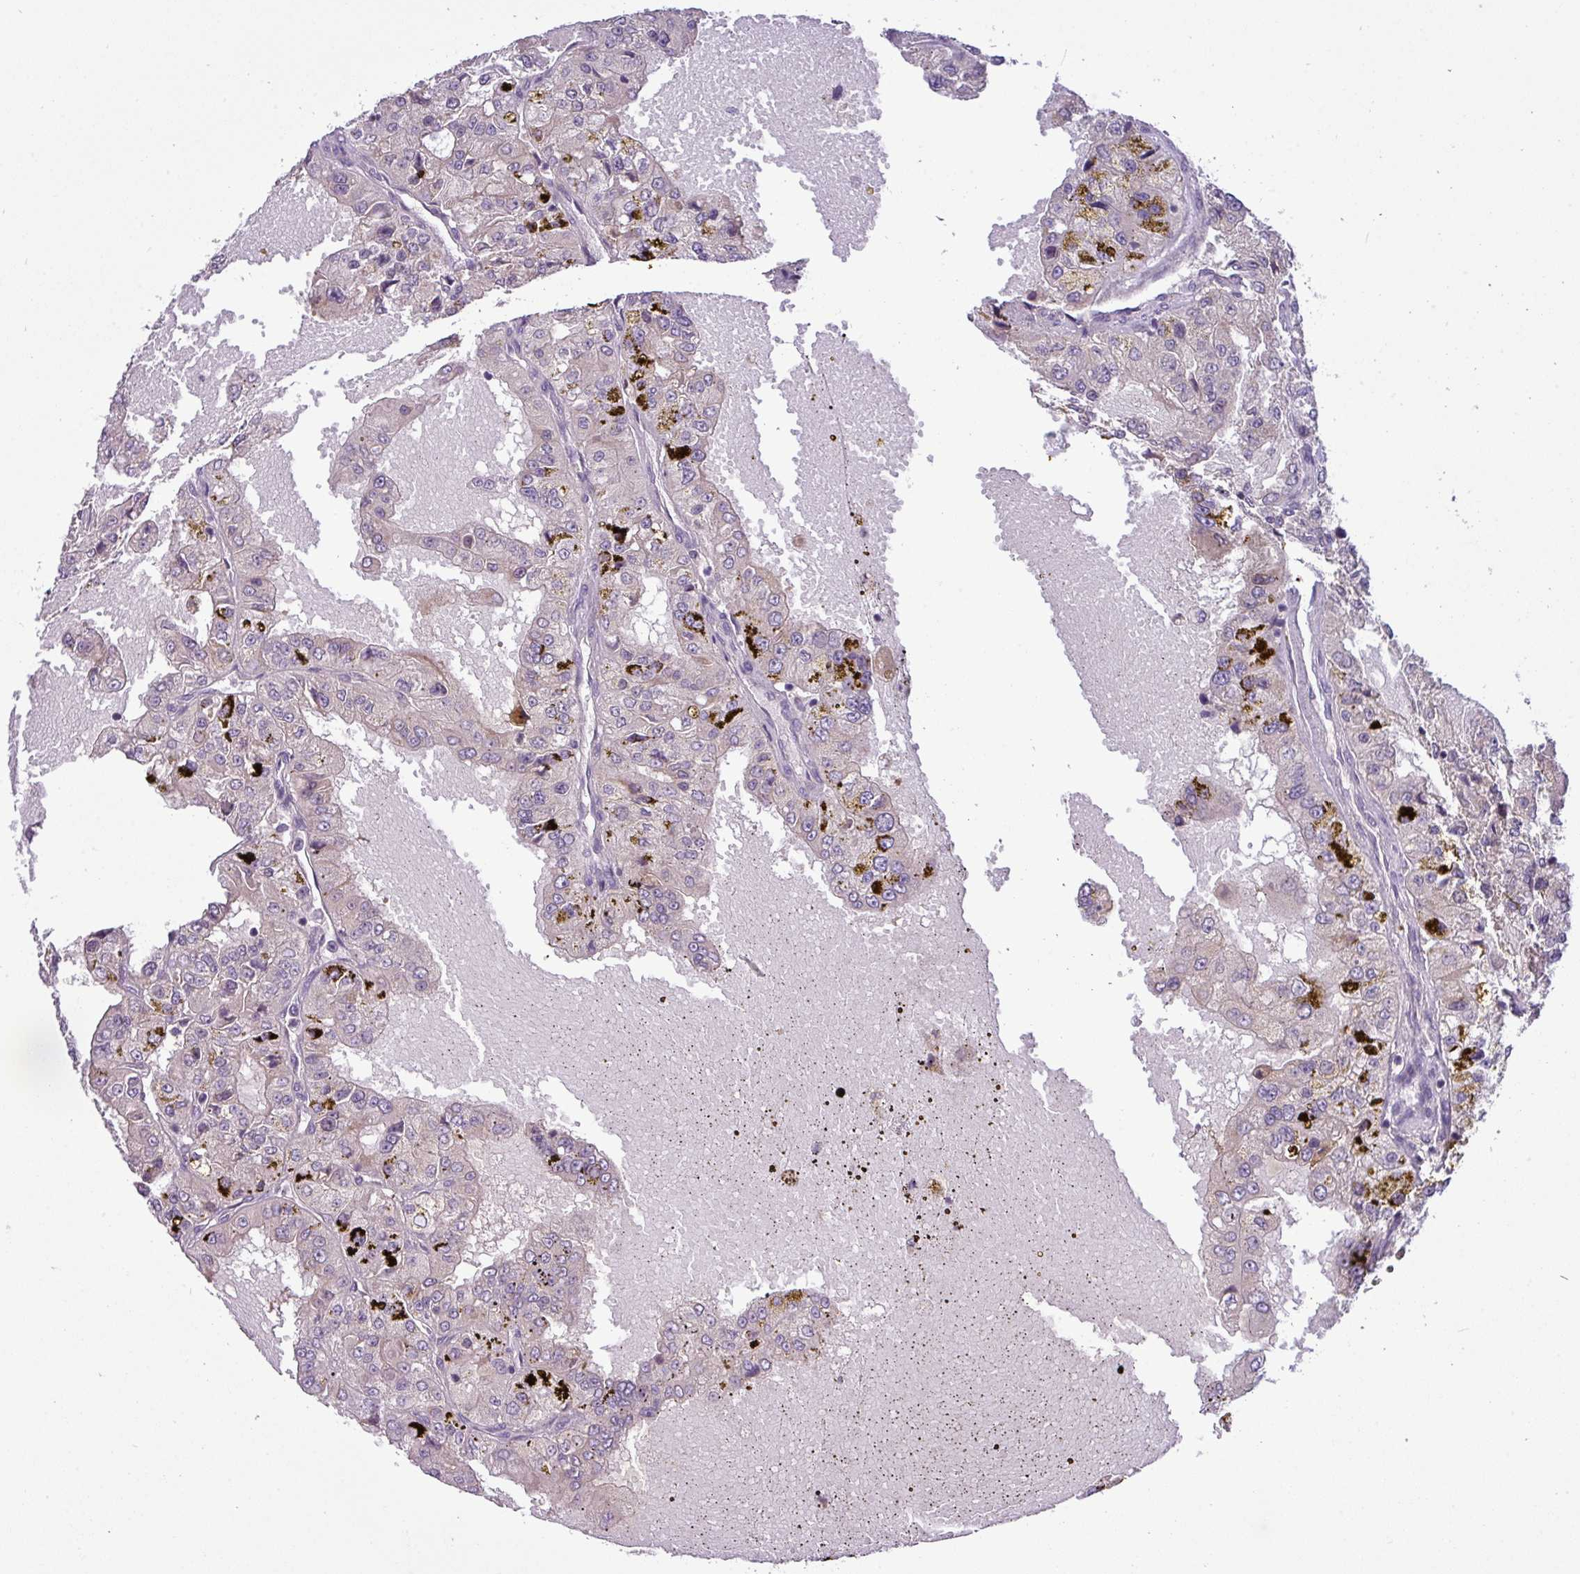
{"staining": {"intensity": "negative", "quantity": "none", "location": "none"}, "tissue": "renal cancer", "cell_type": "Tumor cells", "image_type": "cancer", "snomed": [{"axis": "morphology", "description": "Adenocarcinoma, NOS"}, {"axis": "topography", "description": "Kidney"}], "caption": "IHC image of adenocarcinoma (renal) stained for a protein (brown), which demonstrates no positivity in tumor cells.", "gene": "TMEM62", "patient": {"sex": "female", "age": 63}}